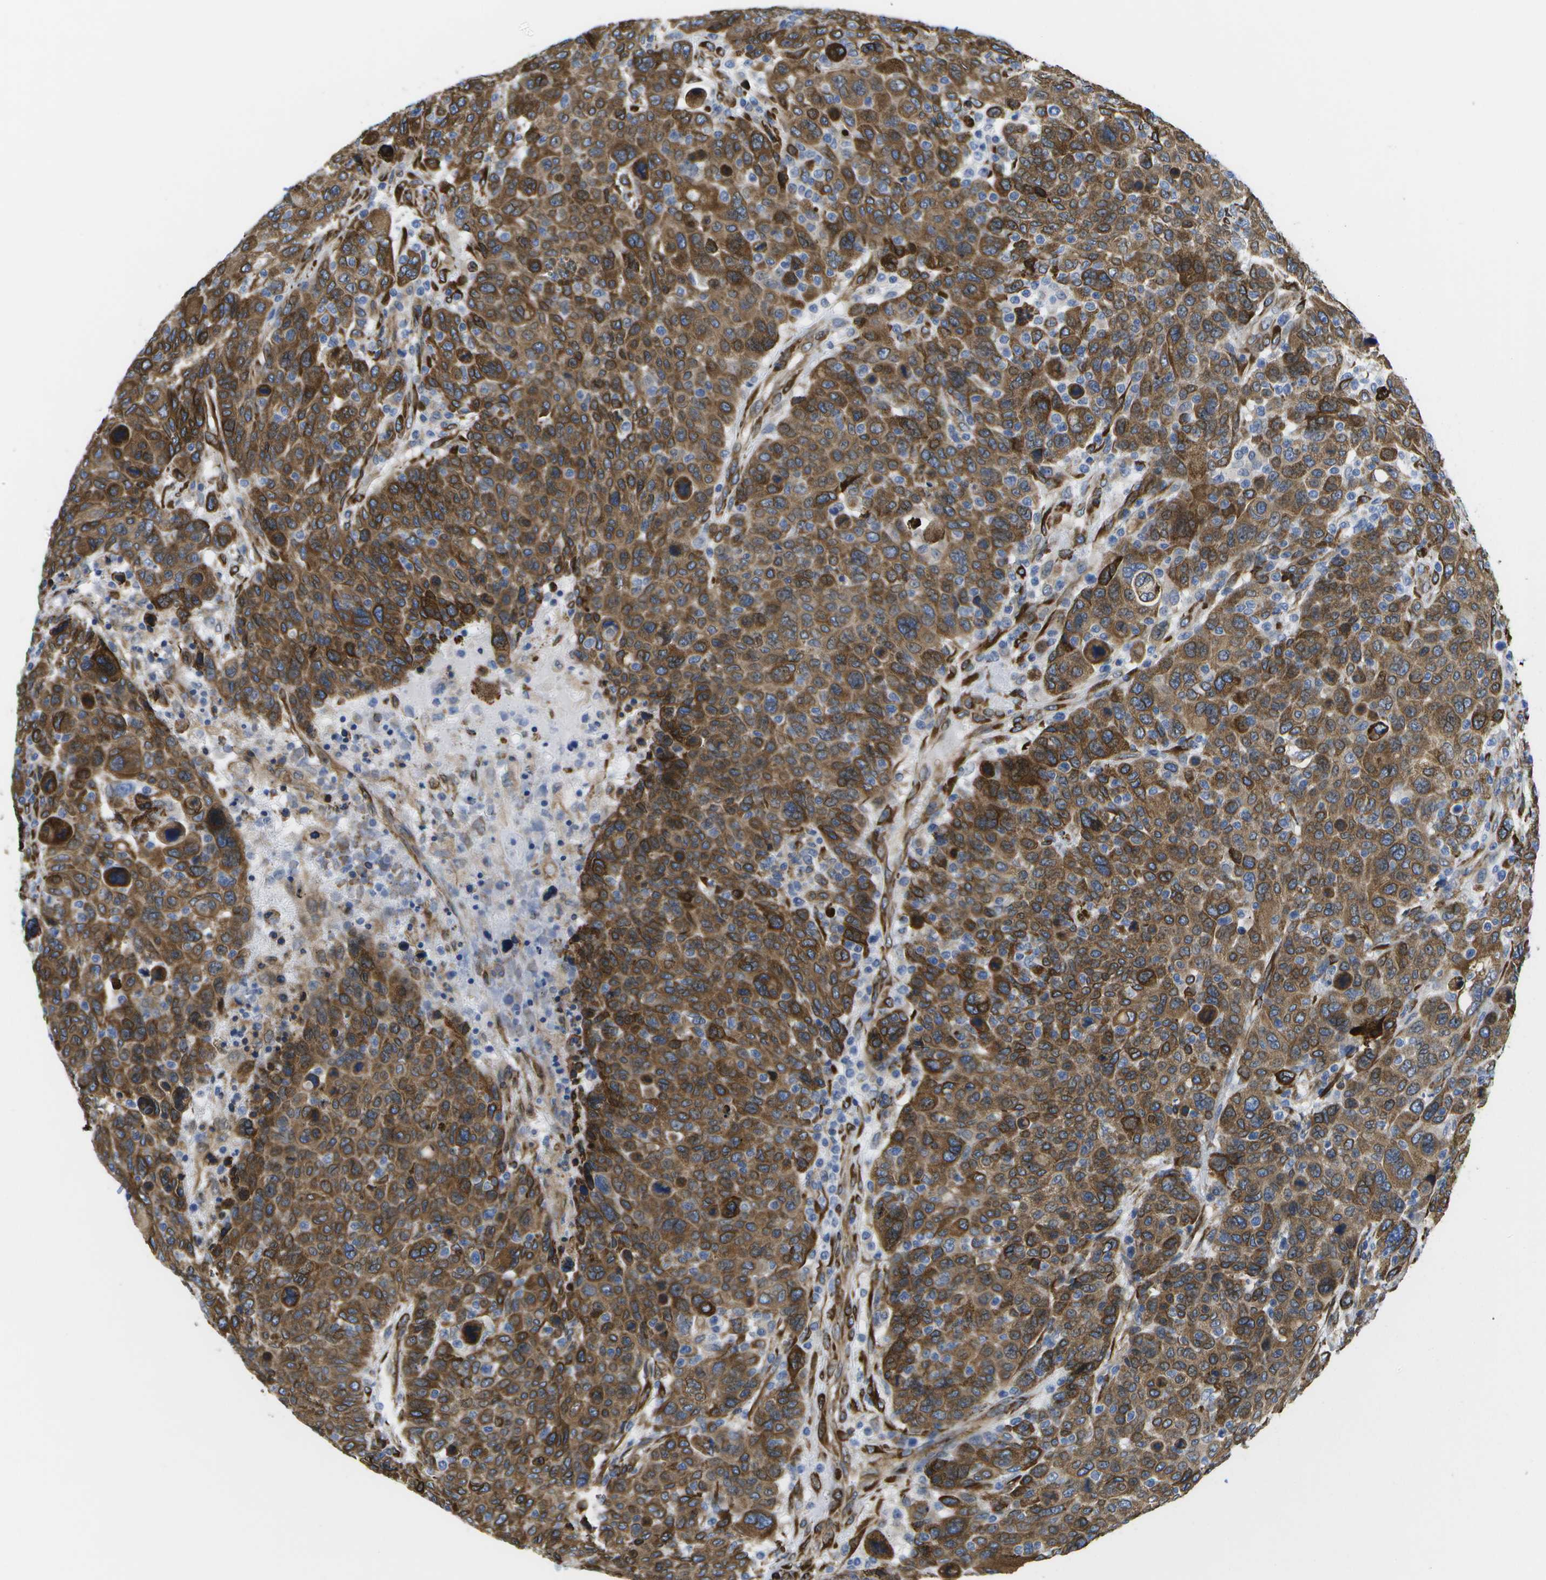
{"staining": {"intensity": "strong", "quantity": ">75%", "location": "cytoplasmic/membranous"}, "tissue": "breast cancer", "cell_type": "Tumor cells", "image_type": "cancer", "snomed": [{"axis": "morphology", "description": "Duct carcinoma"}, {"axis": "topography", "description": "Breast"}], "caption": "The photomicrograph reveals immunohistochemical staining of breast infiltrating ductal carcinoma. There is strong cytoplasmic/membranous staining is seen in about >75% of tumor cells. (brown staining indicates protein expression, while blue staining denotes nuclei).", "gene": "ZDHHC17", "patient": {"sex": "female", "age": 37}}